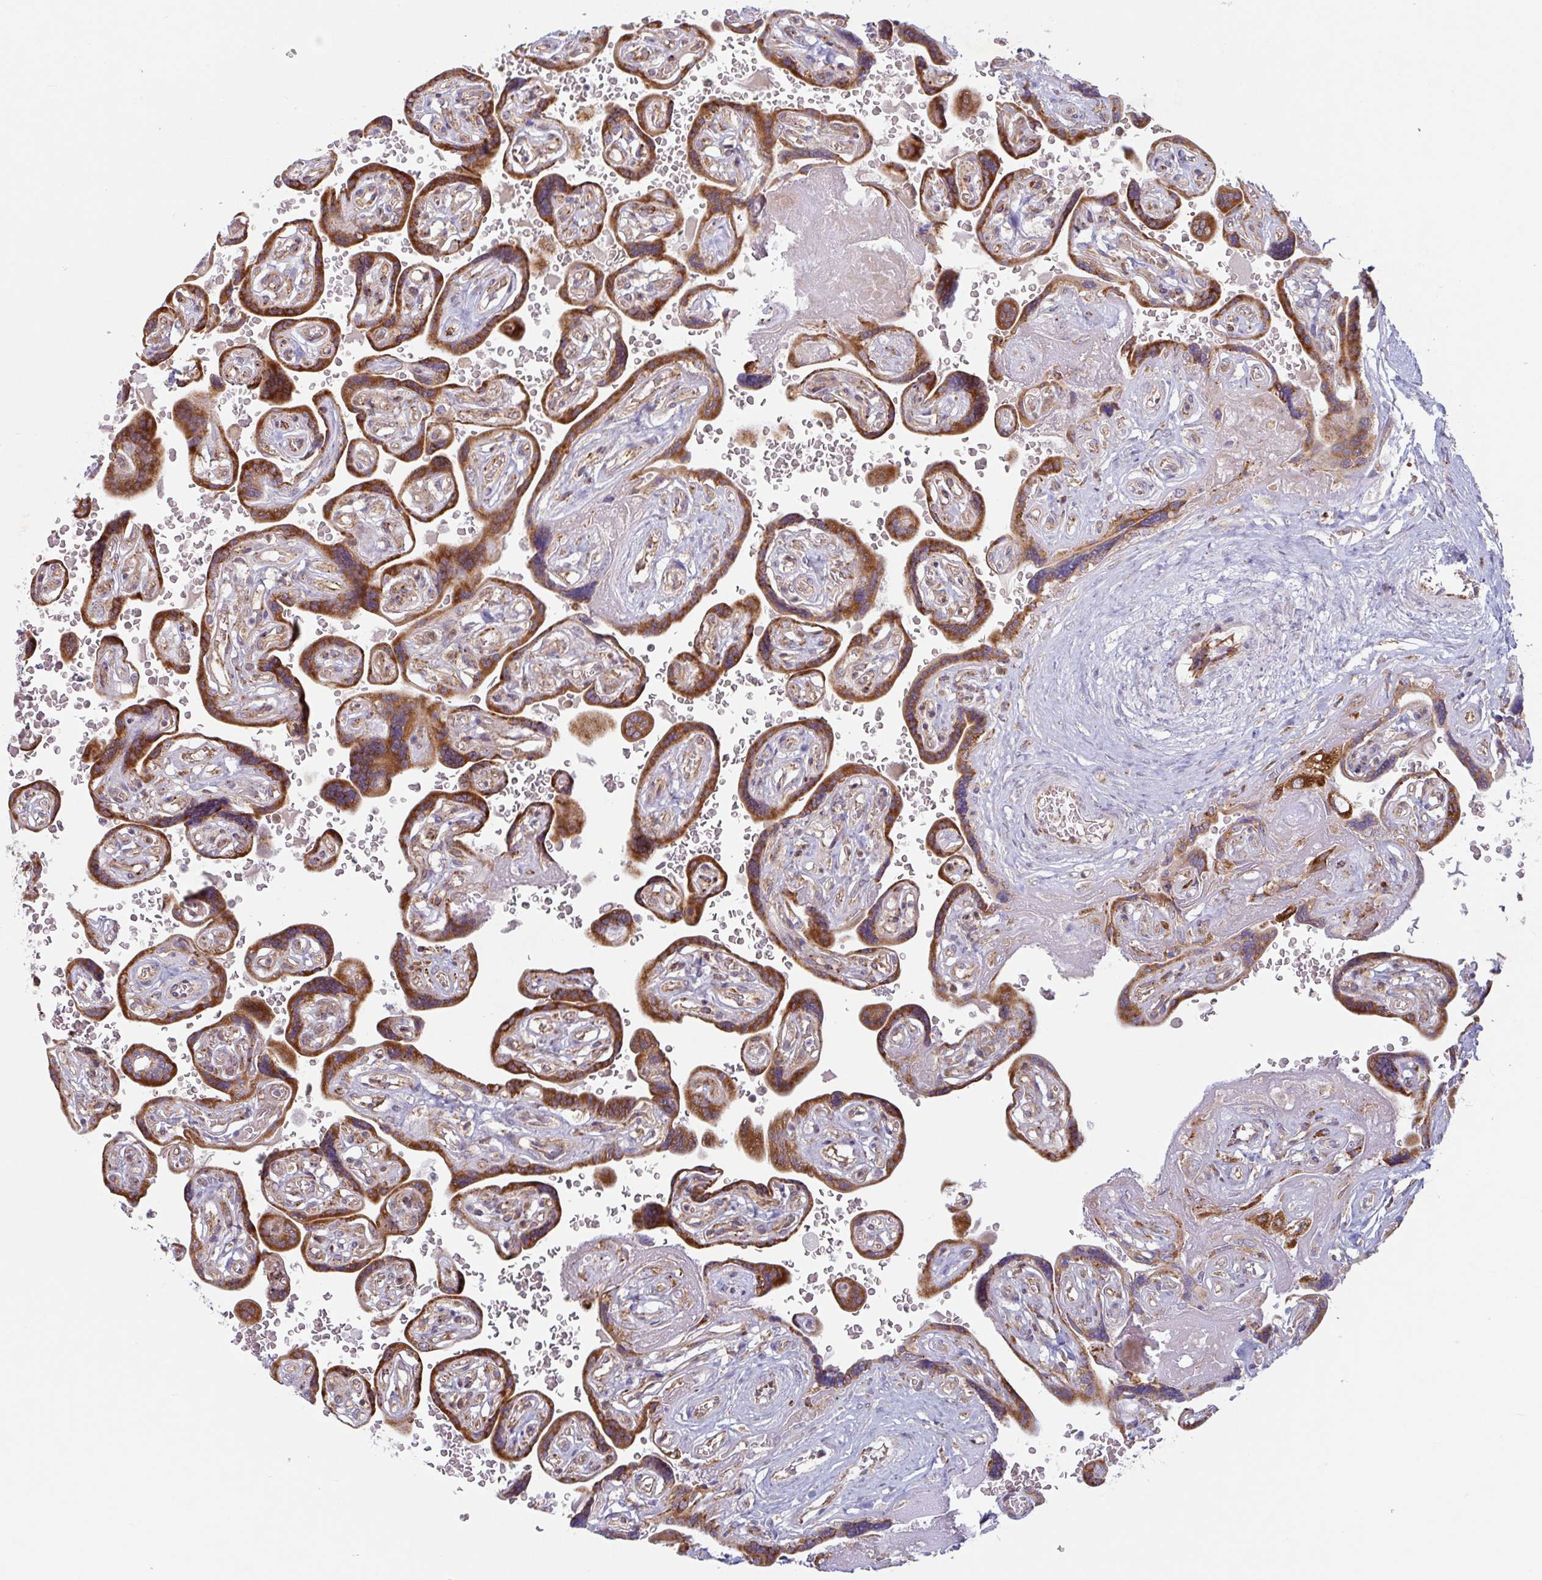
{"staining": {"intensity": "strong", "quantity": ">75%", "location": "cytoplasmic/membranous"}, "tissue": "placenta", "cell_type": "Trophoblastic cells", "image_type": "normal", "snomed": [{"axis": "morphology", "description": "Normal tissue, NOS"}, {"axis": "topography", "description": "Placenta"}], "caption": "Protein staining of benign placenta shows strong cytoplasmic/membranous positivity in approximately >75% of trophoblastic cells.", "gene": "RIT1", "patient": {"sex": "female", "age": 32}}